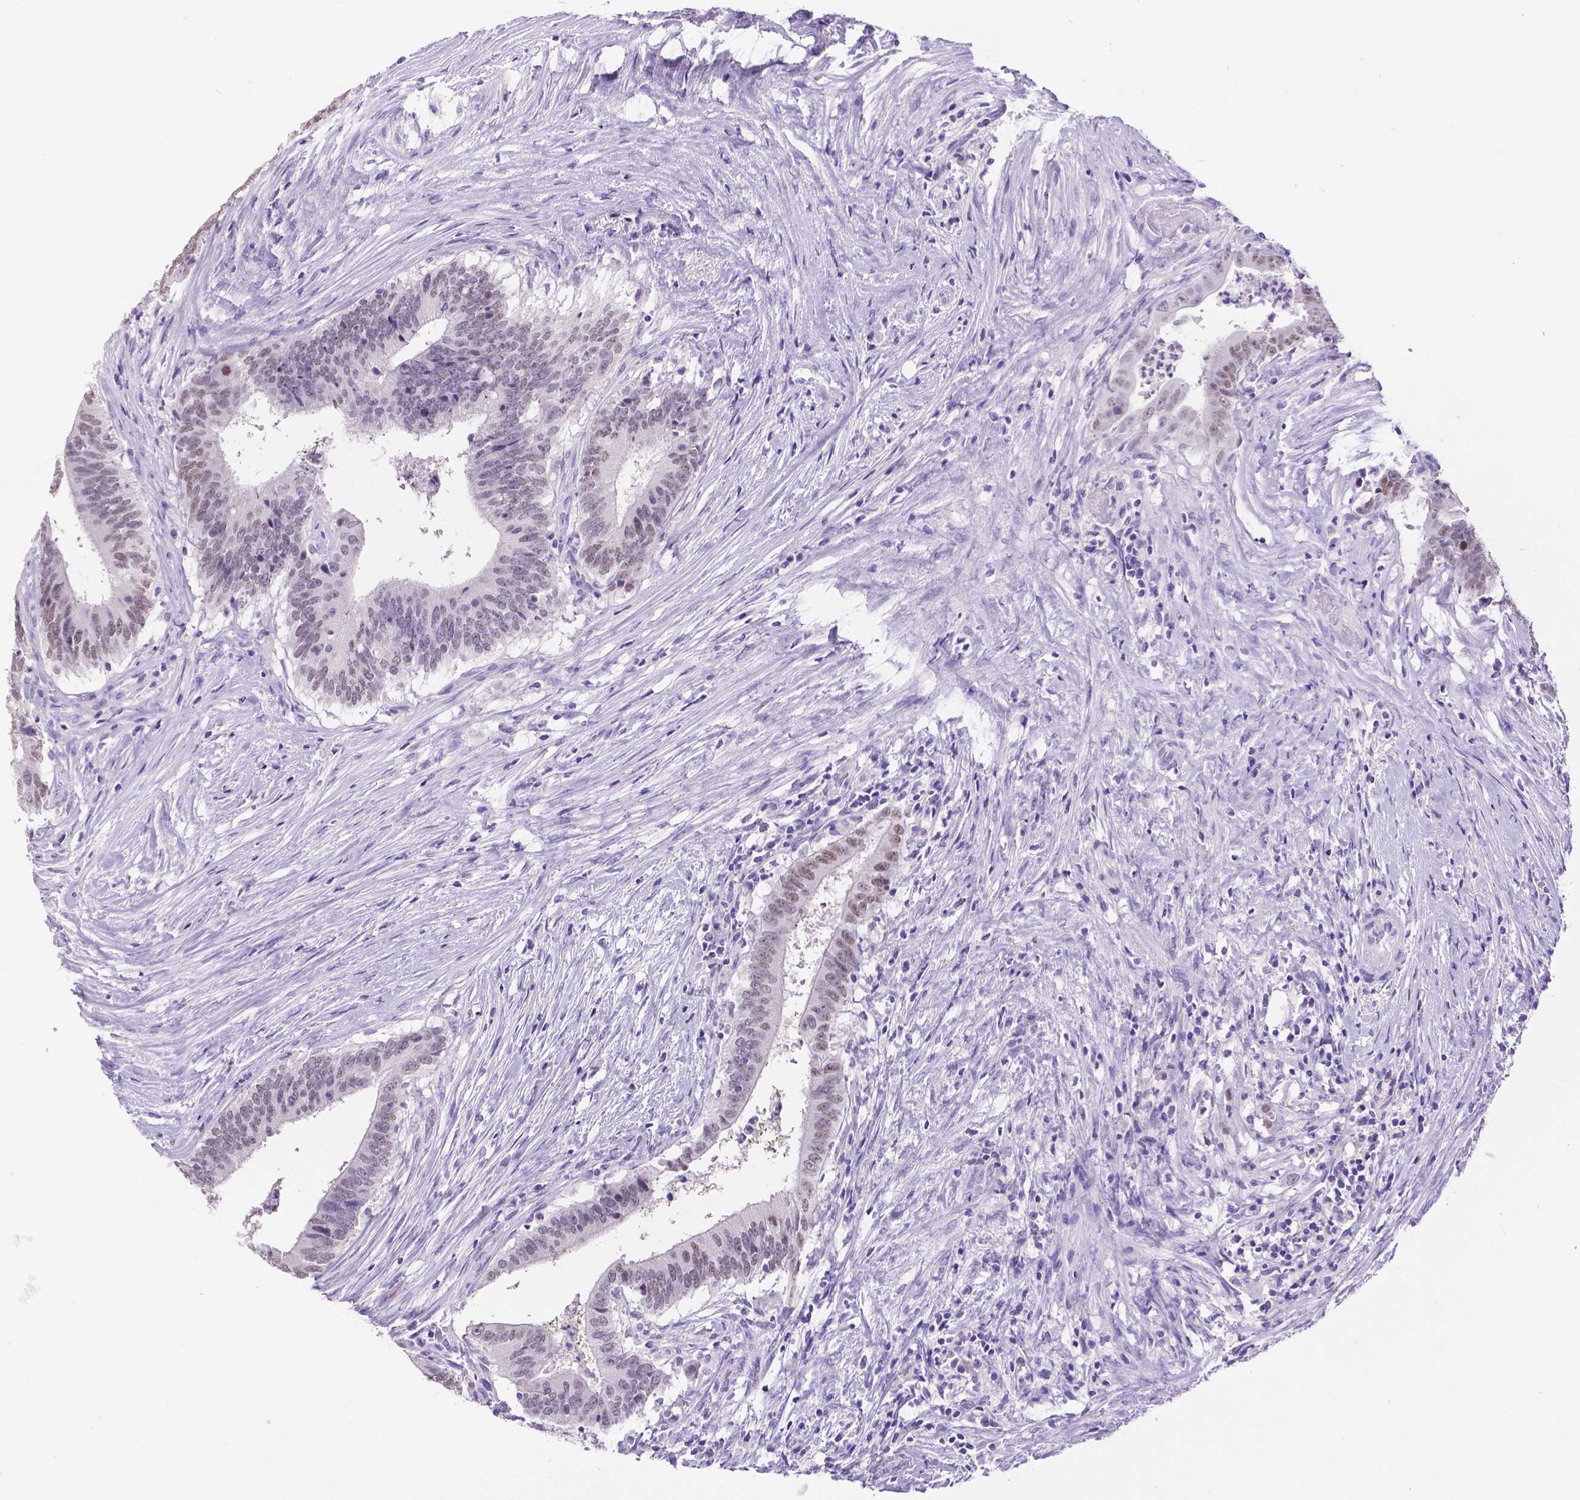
{"staining": {"intensity": "moderate", "quantity": "<25%", "location": "nuclear"}, "tissue": "colorectal cancer", "cell_type": "Tumor cells", "image_type": "cancer", "snomed": [{"axis": "morphology", "description": "Adenocarcinoma, NOS"}, {"axis": "topography", "description": "Colon"}], "caption": "Moderate nuclear protein staining is present in about <25% of tumor cells in colorectal cancer.", "gene": "SATB2", "patient": {"sex": "female", "age": 43}}